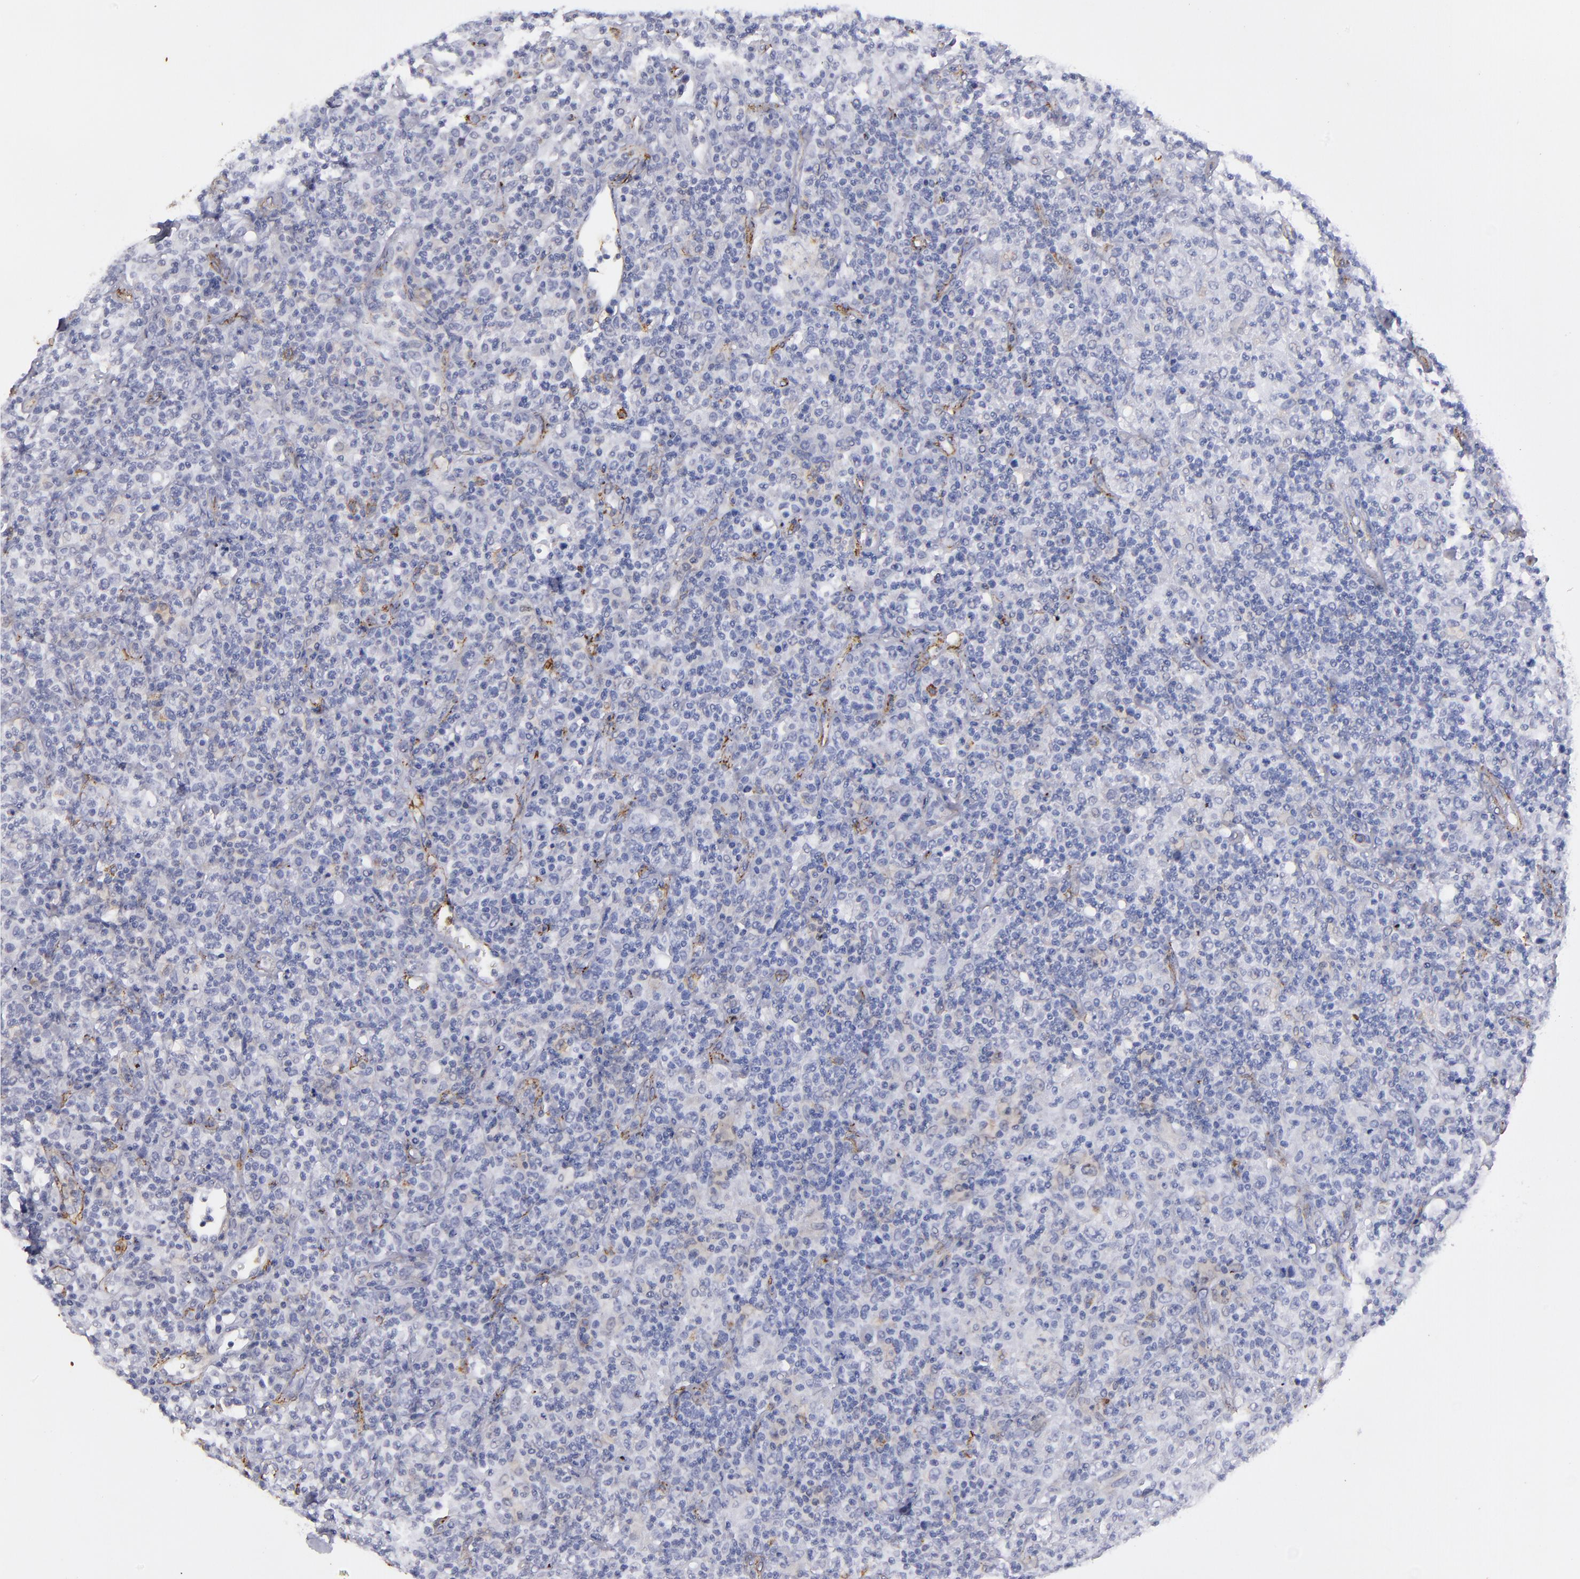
{"staining": {"intensity": "negative", "quantity": "none", "location": "none"}, "tissue": "lymphoma", "cell_type": "Tumor cells", "image_type": "cancer", "snomed": [{"axis": "morphology", "description": "Hodgkin's disease, NOS"}, {"axis": "topography", "description": "Lymph node"}], "caption": "DAB immunohistochemical staining of human Hodgkin's disease reveals no significant staining in tumor cells. (DAB (3,3'-diaminobenzidine) IHC visualized using brightfield microscopy, high magnification).", "gene": "CD36", "patient": {"sex": "male", "age": 65}}